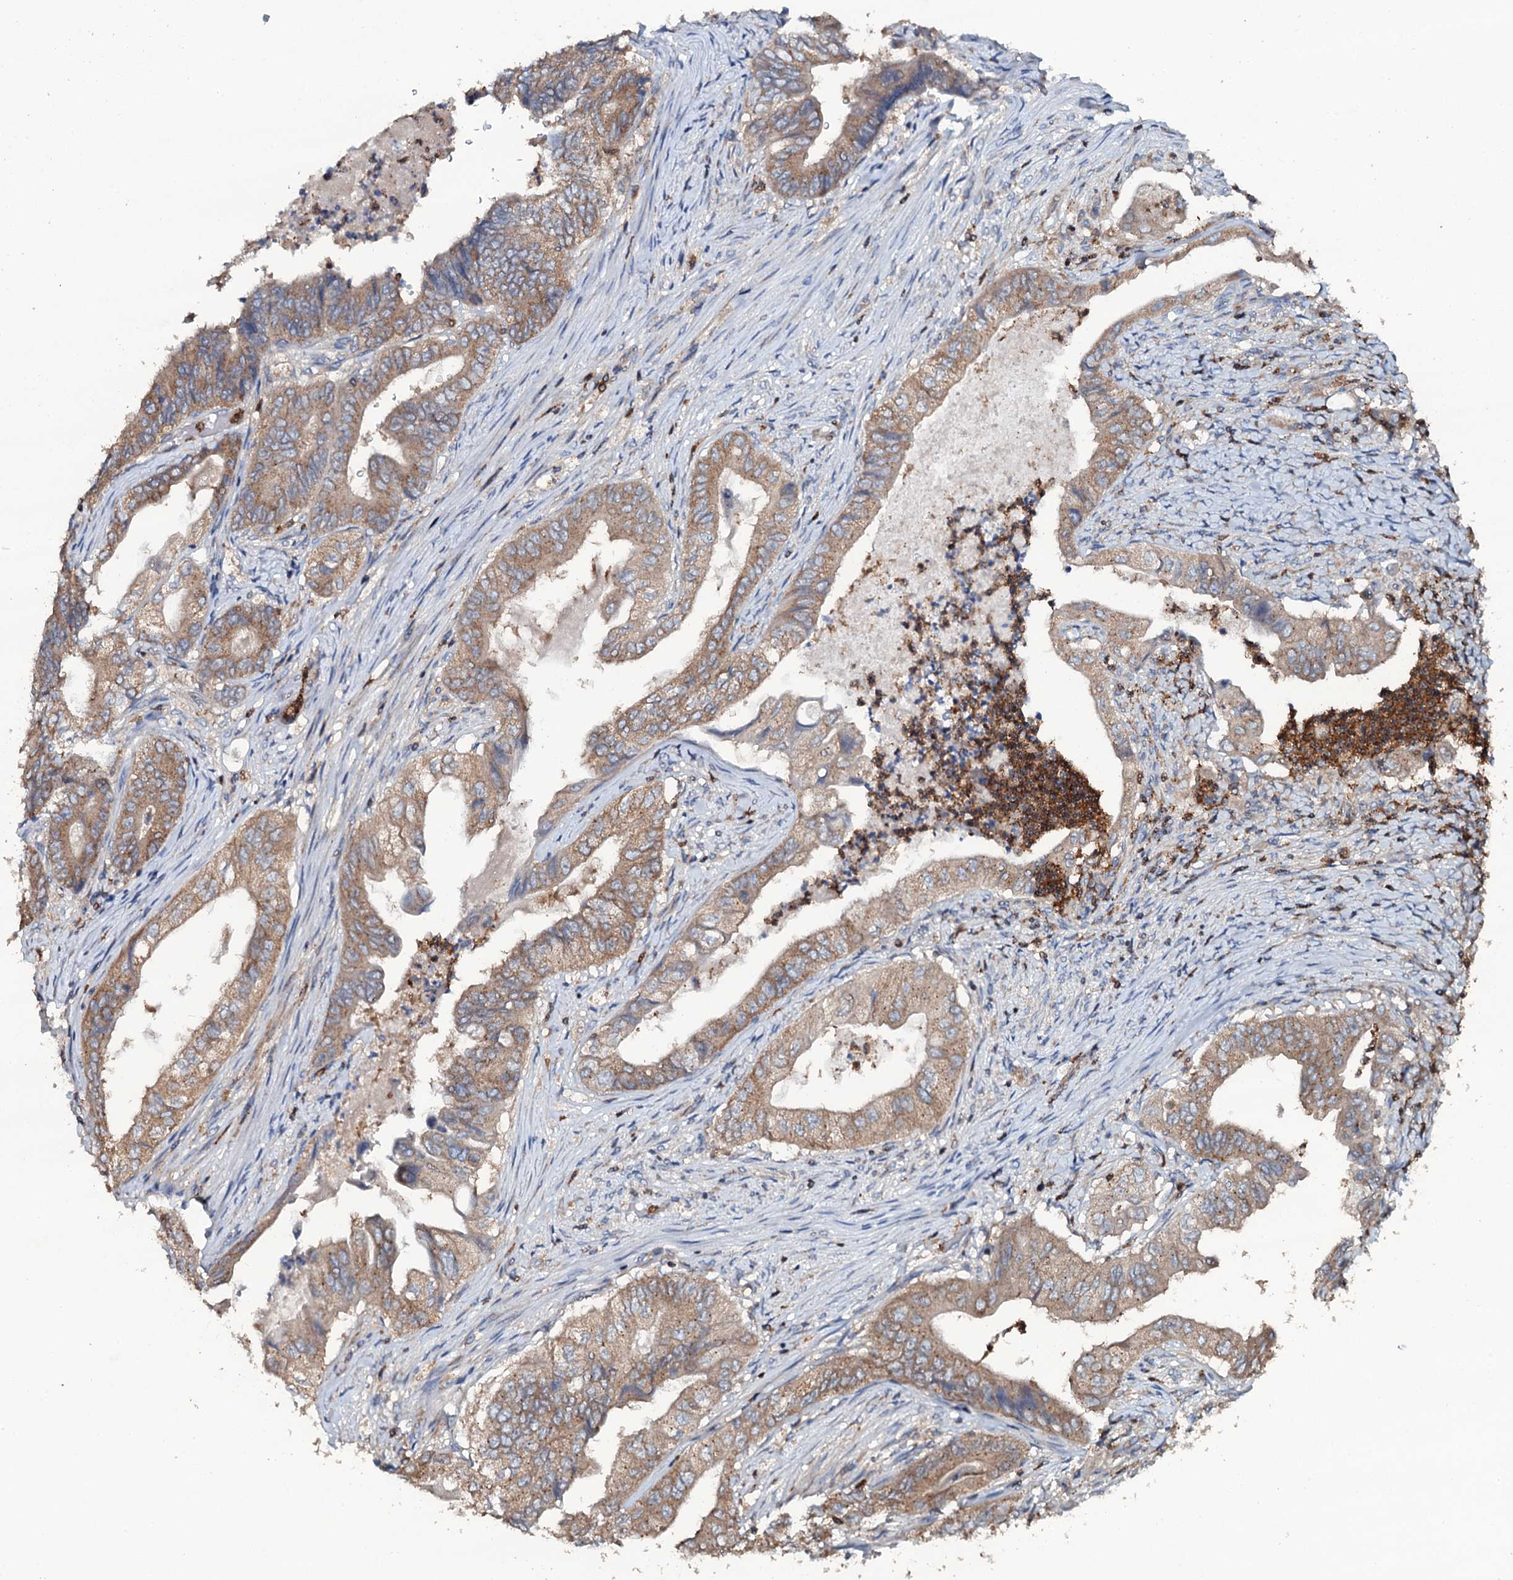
{"staining": {"intensity": "moderate", "quantity": ">75%", "location": "cytoplasmic/membranous"}, "tissue": "stomach cancer", "cell_type": "Tumor cells", "image_type": "cancer", "snomed": [{"axis": "morphology", "description": "Adenocarcinoma, NOS"}, {"axis": "topography", "description": "Stomach"}], "caption": "DAB (3,3'-diaminobenzidine) immunohistochemical staining of human adenocarcinoma (stomach) shows moderate cytoplasmic/membranous protein staining in approximately >75% of tumor cells.", "gene": "GRK2", "patient": {"sex": "female", "age": 73}}